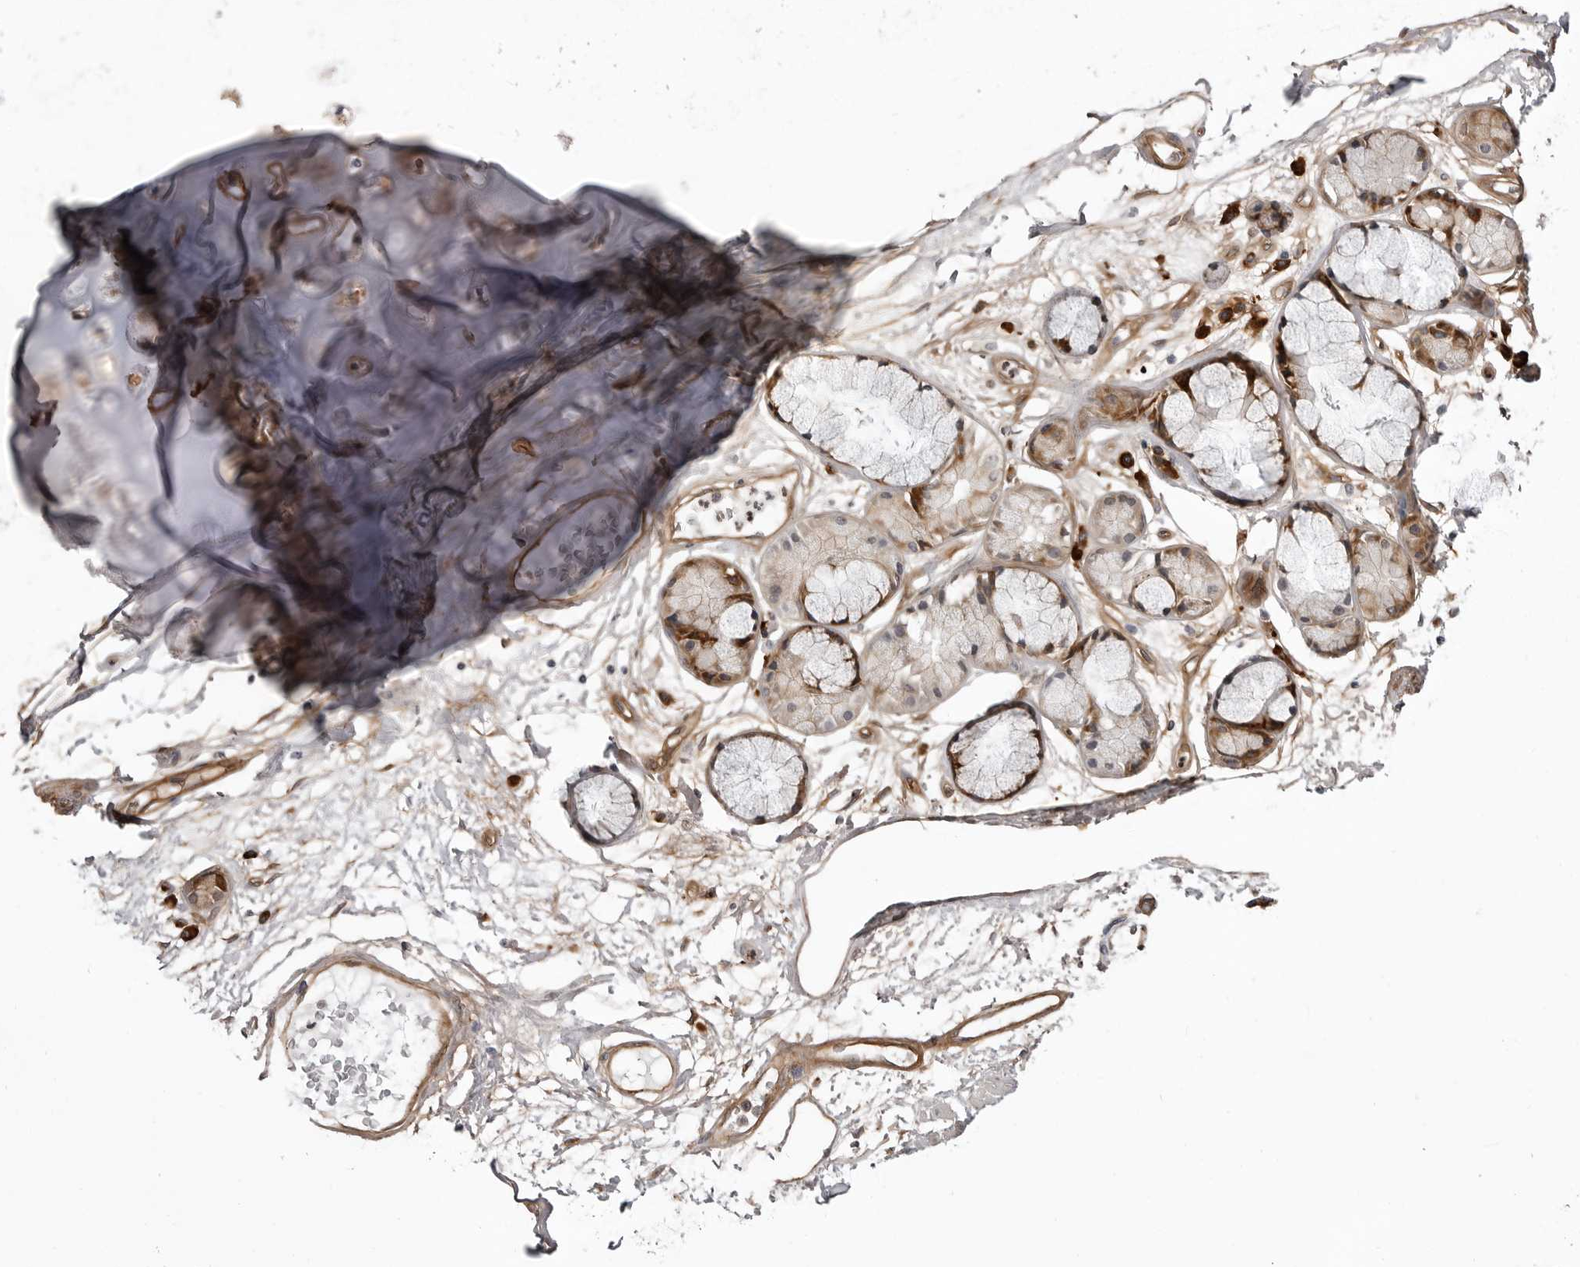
{"staining": {"intensity": "weak", "quantity": "25%-75%", "location": "cytoplasmic/membranous"}, "tissue": "adipose tissue", "cell_type": "Adipocytes", "image_type": "normal", "snomed": [{"axis": "morphology", "description": "Normal tissue, NOS"}, {"axis": "topography", "description": "Bronchus"}], "caption": "Immunohistochemical staining of benign adipose tissue exhibits 25%-75% levels of weak cytoplasmic/membranous protein expression in approximately 25%-75% of adipocytes.", "gene": "ARL5A", "patient": {"sex": "male", "age": 66}}